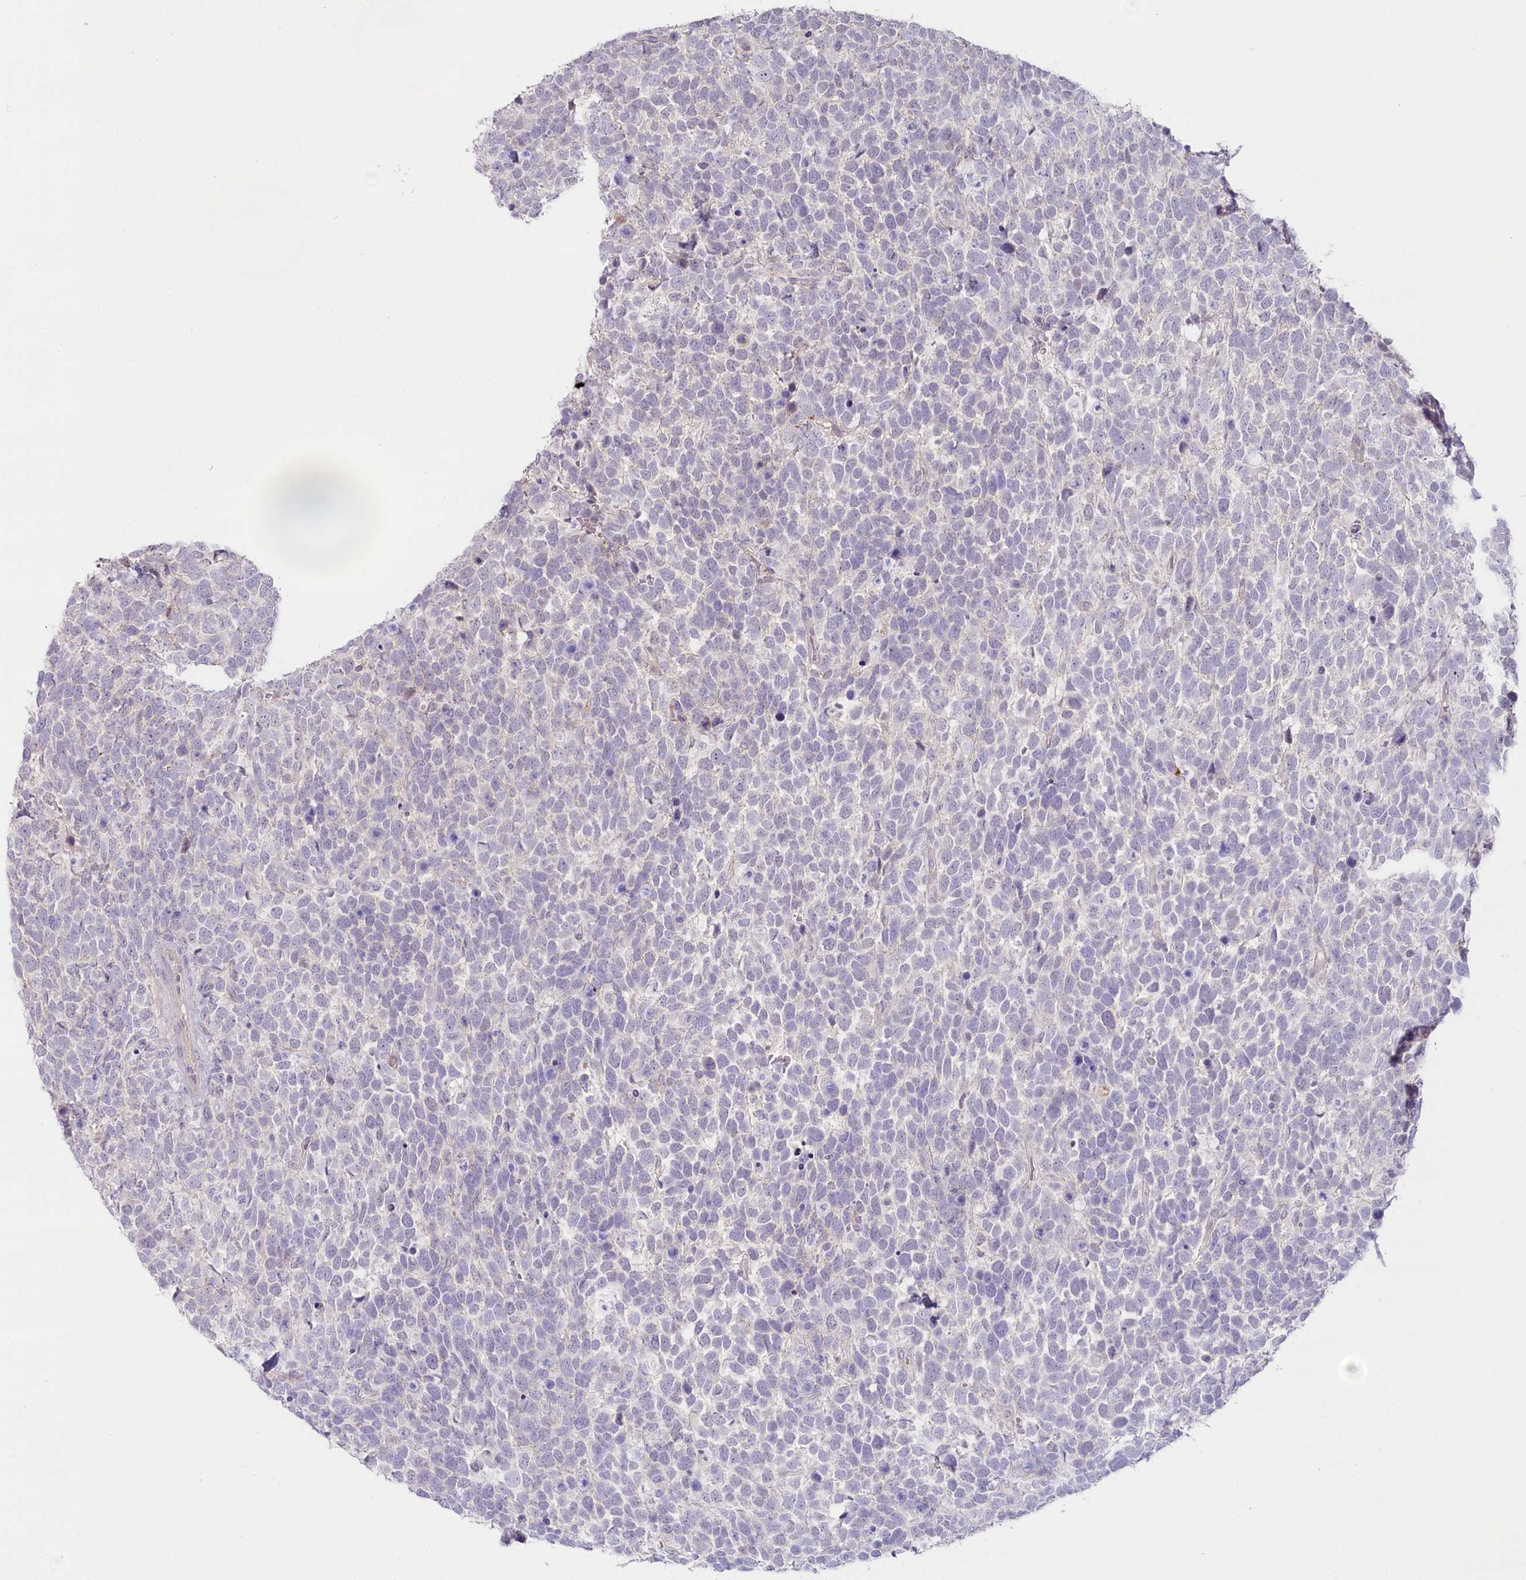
{"staining": {"intensity": "negative", "quantity": "none", "location": "none"}, "tissue": "urothelial cancer", "cell_type": "Tumor cells", "image_type": "cancer", "snomed": [{"axis": "morphology", "description": "Urothelial carcinoma, High grade"}, {"axis": "topography", "description": "Urinary bladder"}], "caption": "Tumor cells show no significant positivity in urothelial cancer. Nuclei are stained in blue.", "gene": "SLC6A11", "patient": {"sex": "female", "age": 82}}